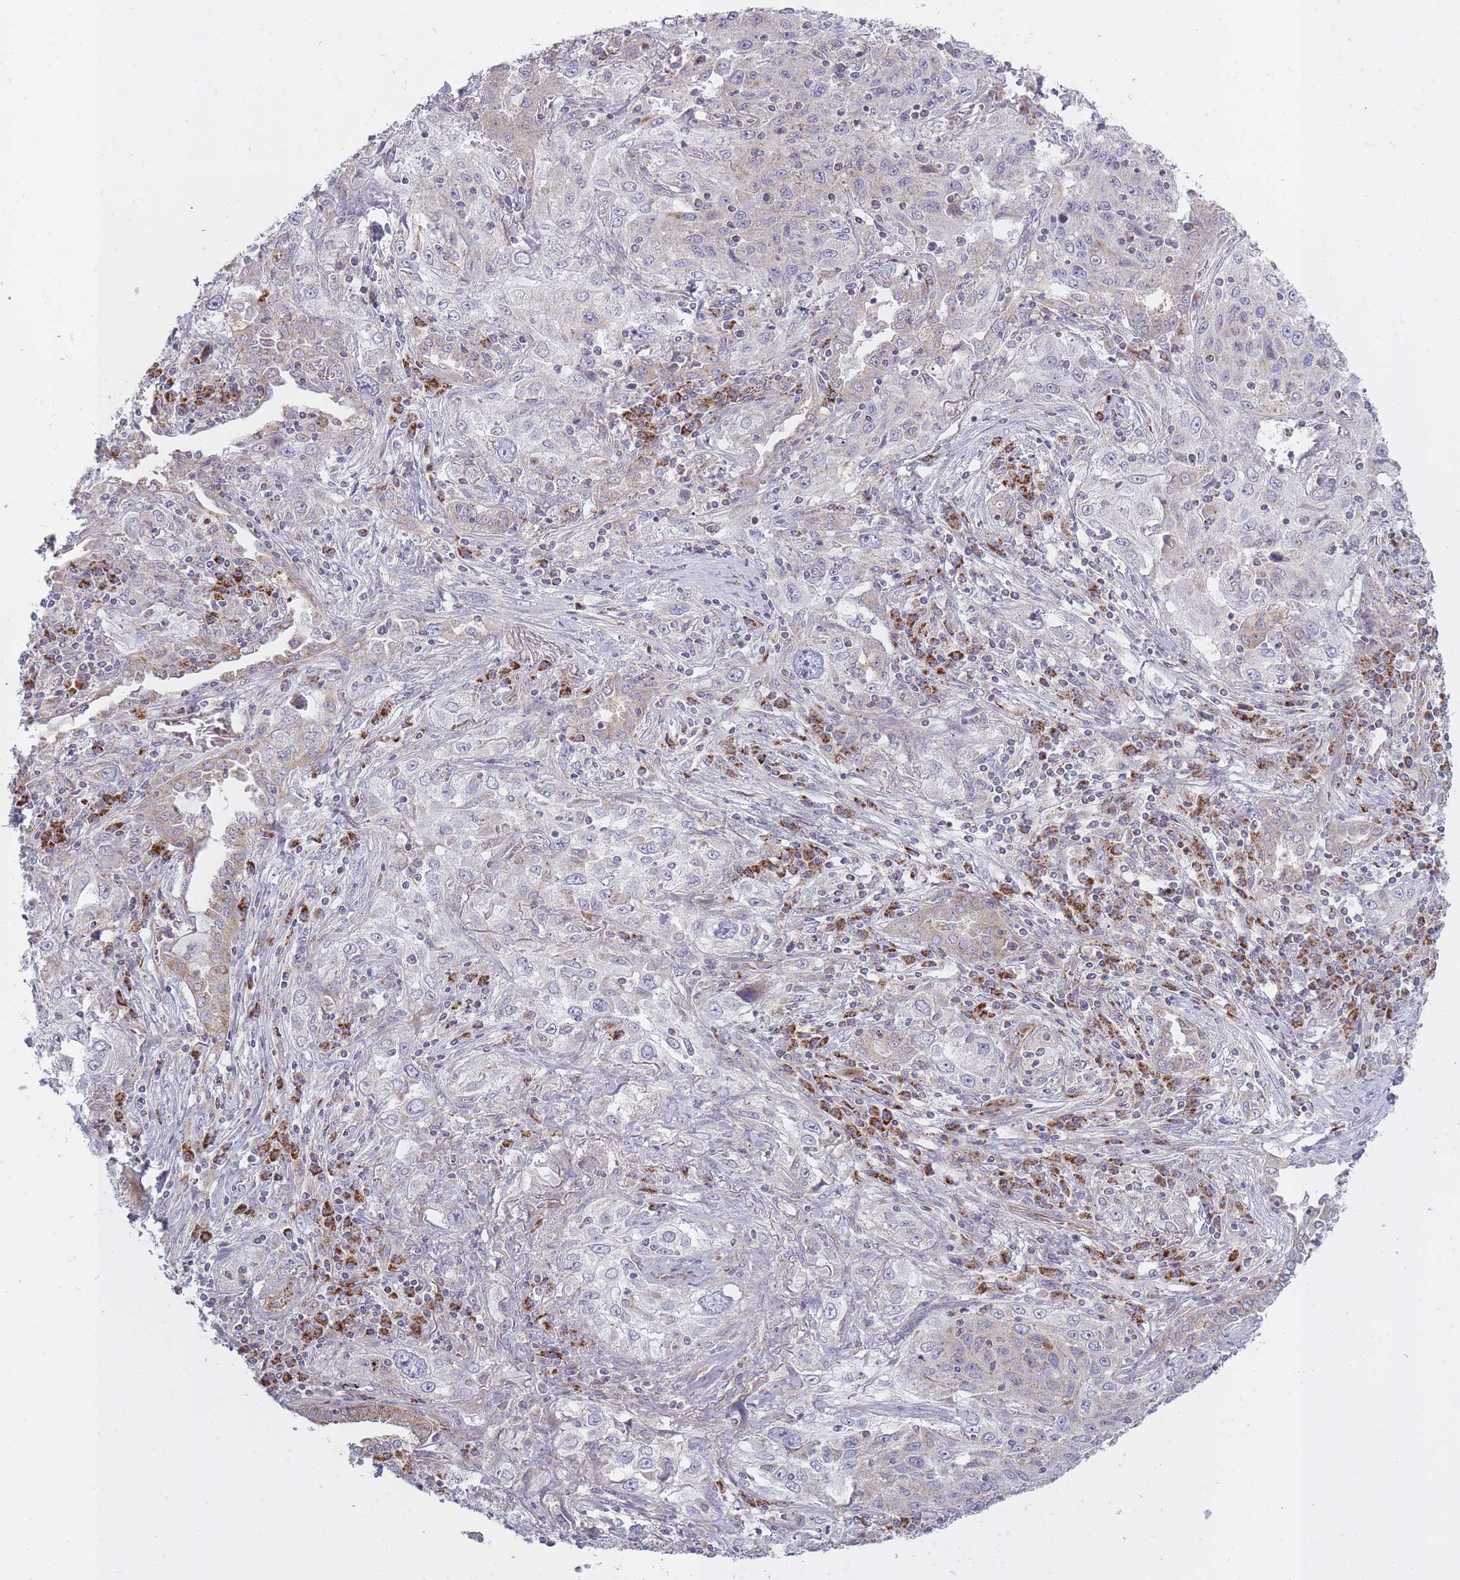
{"staining": {"intensity": "negative", "quantity": "none", "location": "none"}, "tissue": "lung cancer", "cell_type": "Tumor cells", "image_type": "cancer", "snomed": [{"axis": "morphology", "description": "Squamous cell carcinoma, NOS"}, {"axis": "topography", "description": "Lung"}], "caption": "Tumor cells show no significant protein staining in squamous cell carcinoma (lung).", "gene": "ALKBH4", "patient": {"sex": "female", "age": 69}}